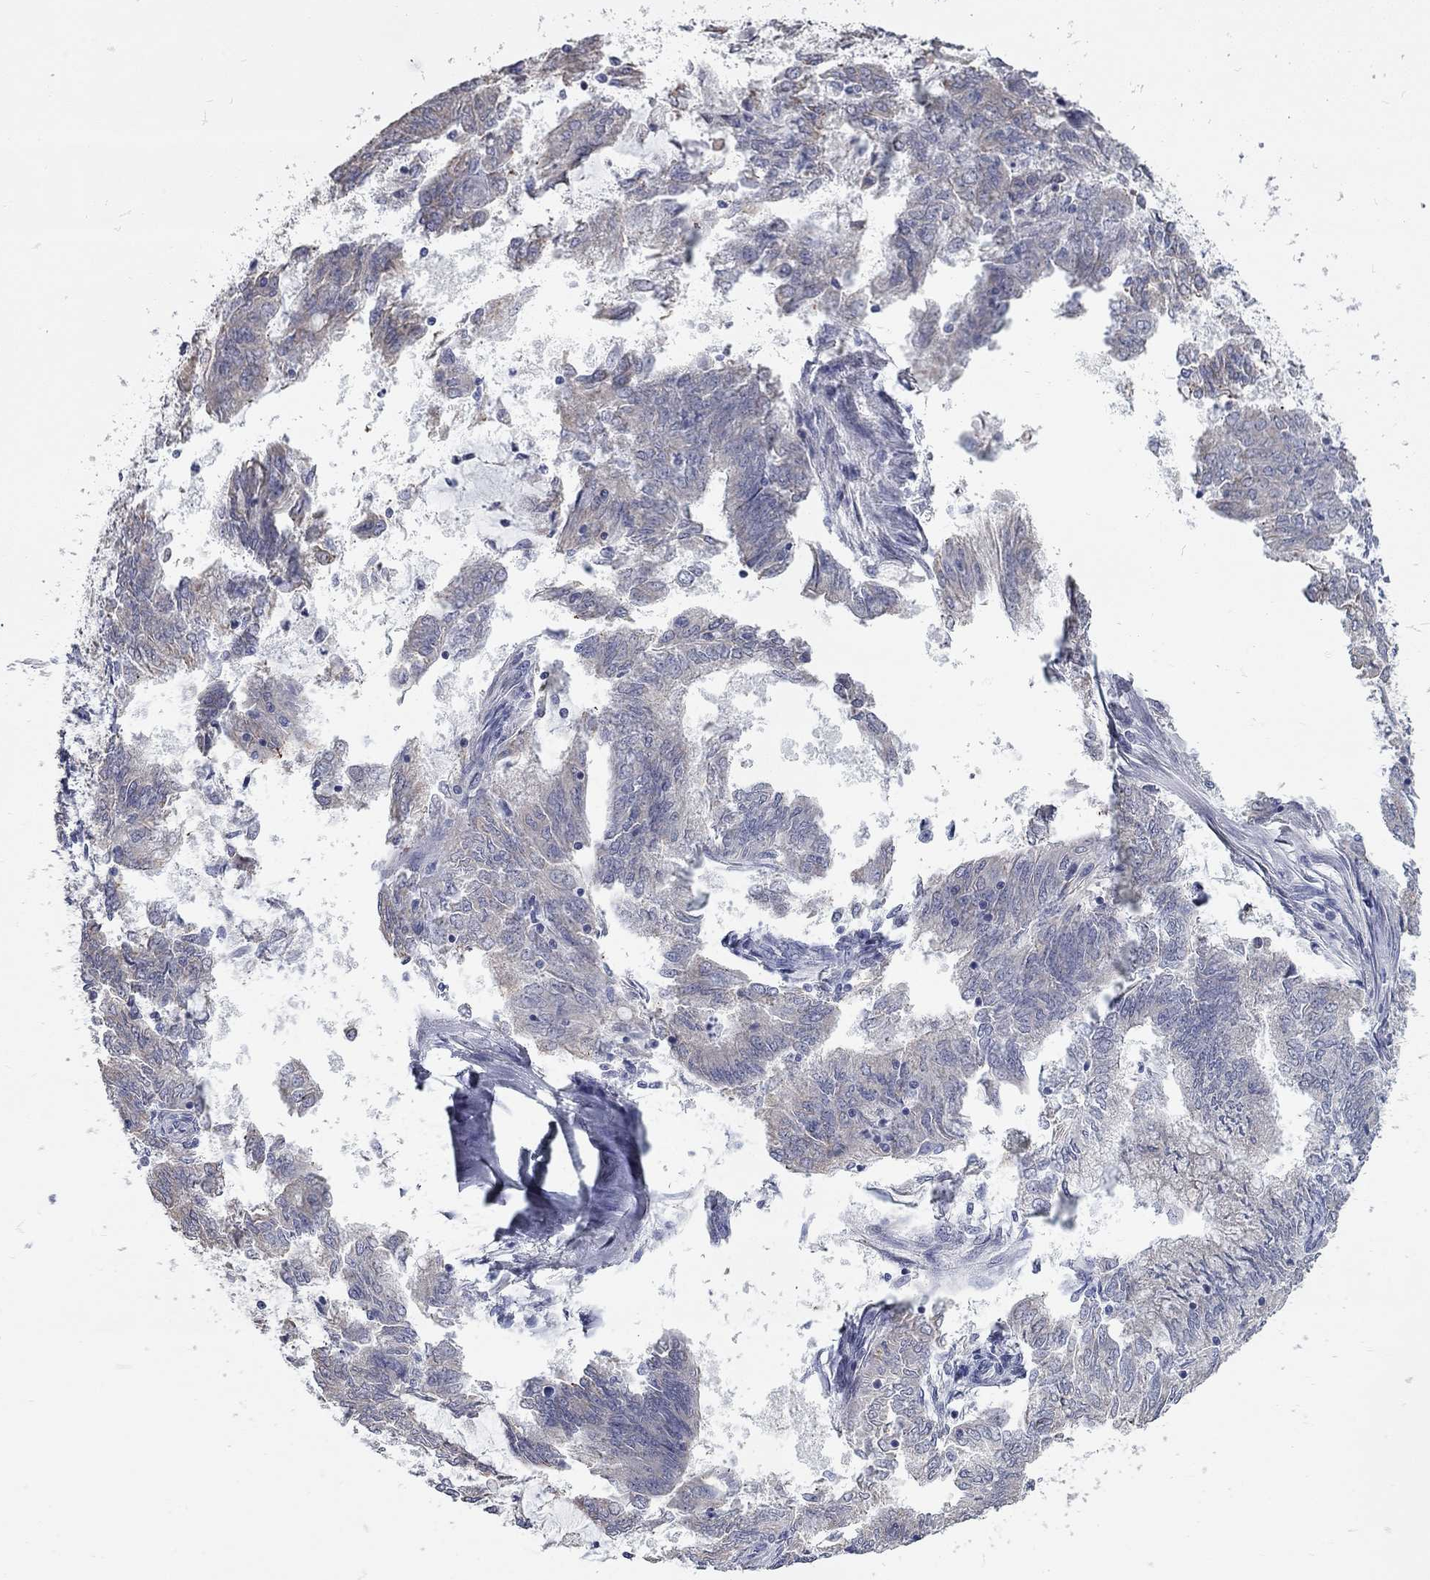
{"staining": {"intensity": "negative", "quantity": "none", "location": "none"}, "tissue": "endometrial cancer", "cell_type": "Tumor cells", "image_type": "cancer", "snomed": [{"axis": "morphology", "description": "Adenocarcinoma, NOS"}, {"axis": "topography", "description": "Endometrium"}], "caption": "Photomicrograph shows no protein positivity in tumor cells of endometrial adenocarcinoma tissue.", "gene": "XAGE2", "patient": {"sex": "female", "age": 62}}